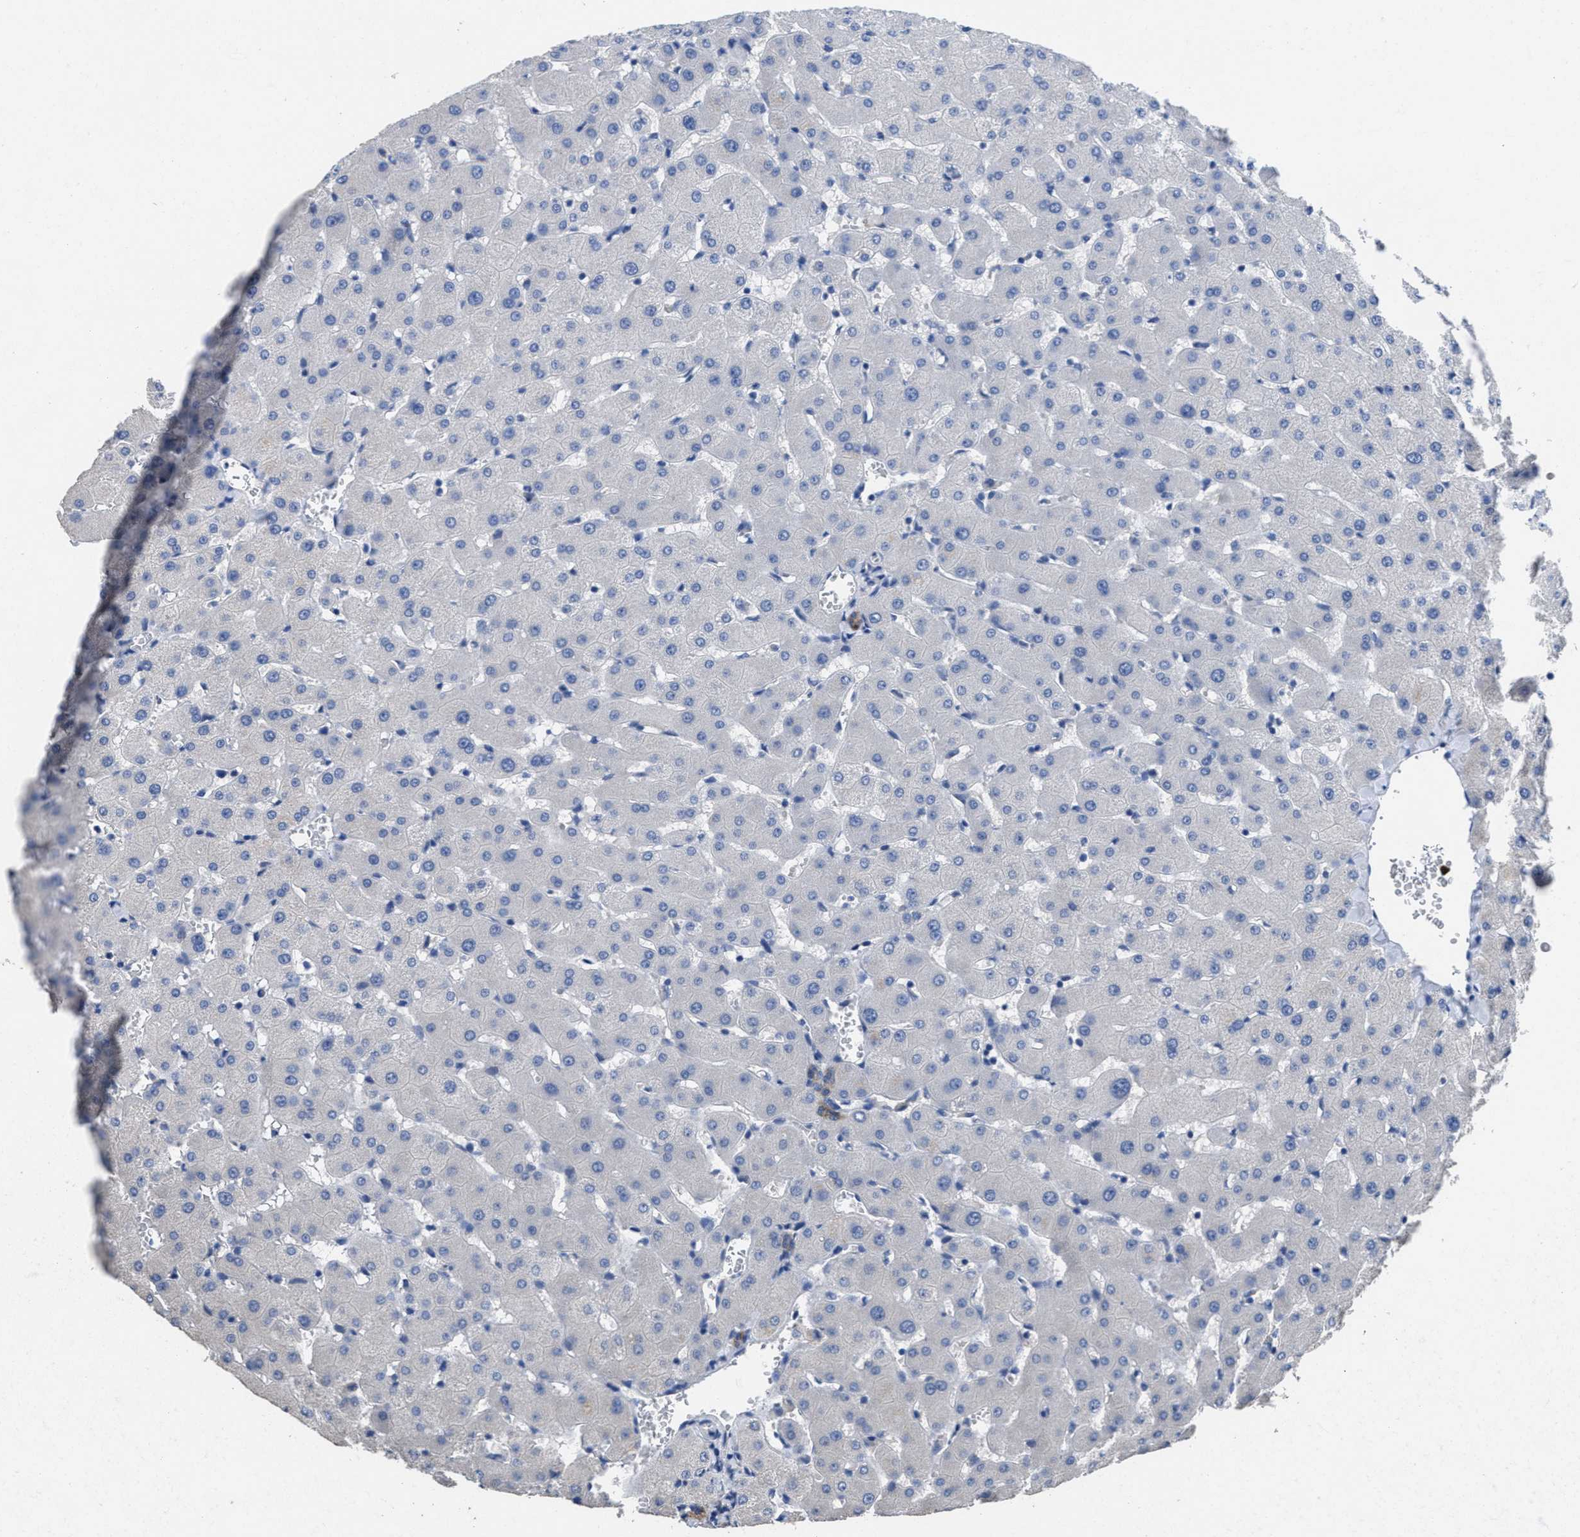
{"staining": {"intensity": "strong", "quantity": ">75%", "location": "cytoplasmic/membranous"}, "tissue": "liver", "cell_type": "Cholangiocytes", "image_type": "normal", "snomed": [{"axis": "morphology", "description": "Normal tissue, NOS"}, {"axis": "topography", "description": "Liver"}], "caption": "Immunohistochemistry micrograph of unremarkable liver stained for a protein (brown), which displays high levels of strong cytoplasmic/membranous staining in about >75% of cholangiocytes.", "gene": "CA9", "patient": {"sex": "female", "age": 63}}